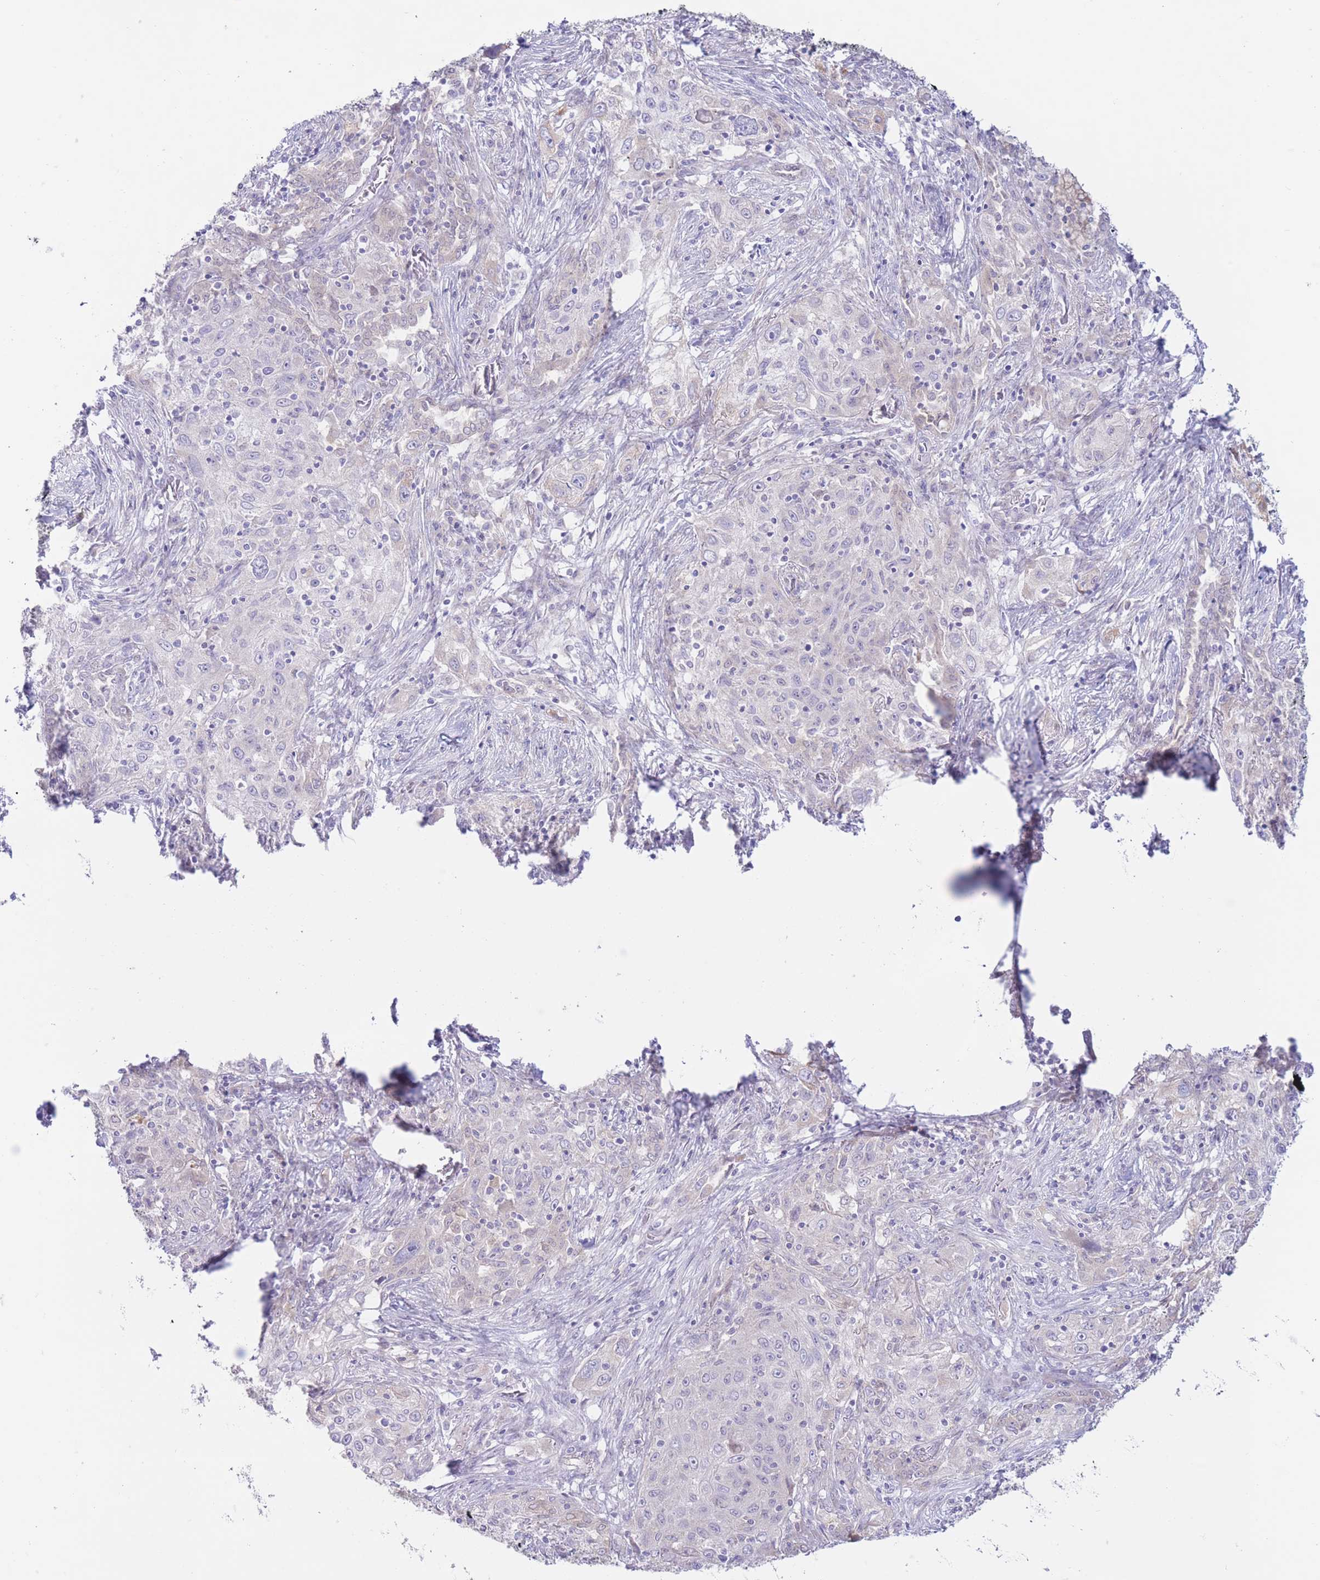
{"staining": {"intensity": "negative", "quantity": "none", "location": "none"}, "tissue": "lung cancer", "cell_type": "Tumor cells", "image_type": "cancer", "snomed": [{"axis": "morphology", "description": "Squamous cell carcinoma, NOS"}, {"axis": "topography", "description": "Lung"}], "caption": "High power microscopy image of an IHC photomicrograph of lung cancer, revealing no significant expression in tumor cells.", "gene": "FAH", "patient": {"sex": "female", "age": 69}}